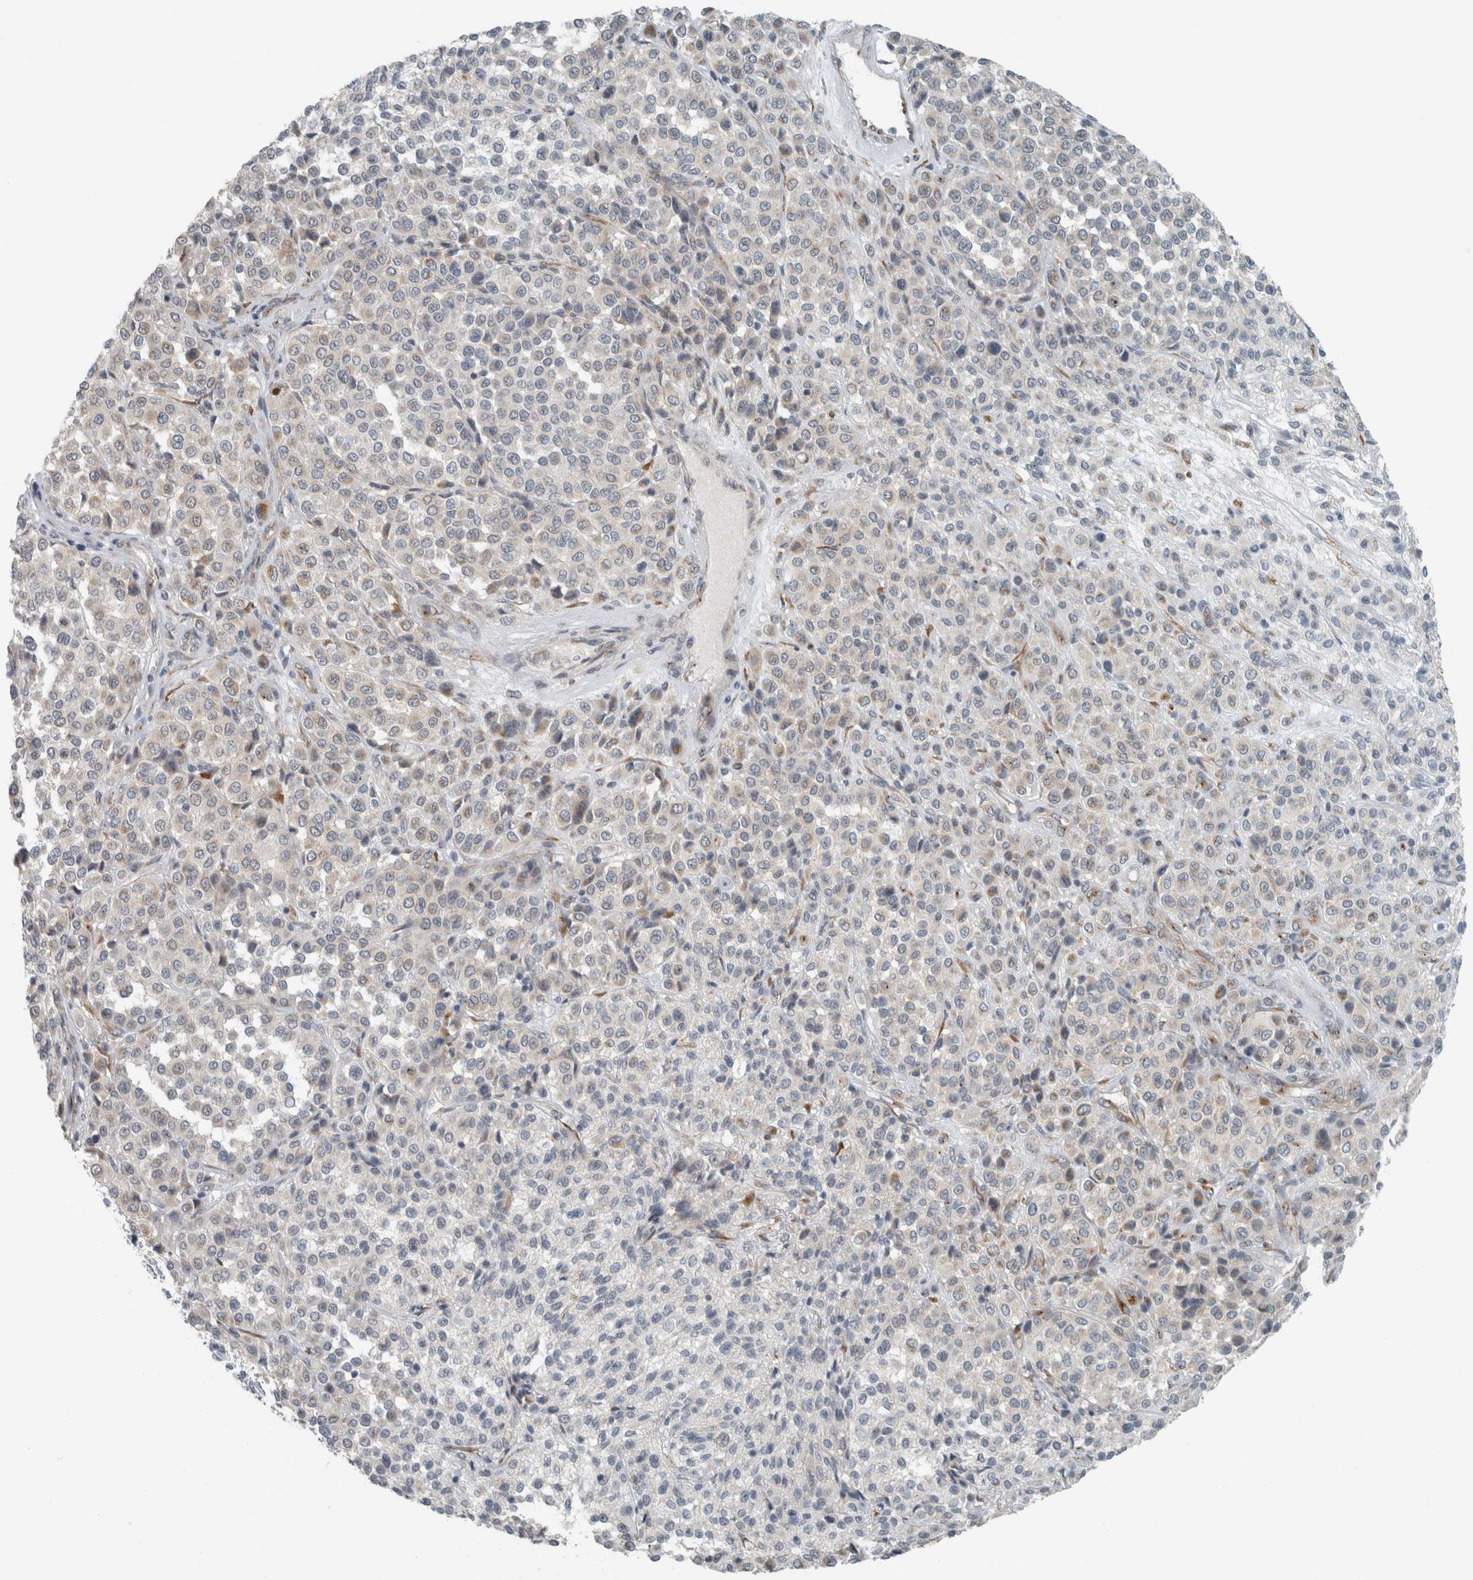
{"staining": {"intensity": "negative", "quantity": "none", "location": "none"}, "tissue": "melanoma", "cell_type": "Tumor cells", "image_type": "cancer", "snomed": [{"axis": "morphology", "description": "Malignant melanoma, Metastatic site"}, {"axis": "topography", "description": "Pancreas"}], "caption": "A photomicrograph of human melanoma is negative for staining in tumor cells.", "gene": "KIF1C", "patient": {"sex": "female", "age": 30}}